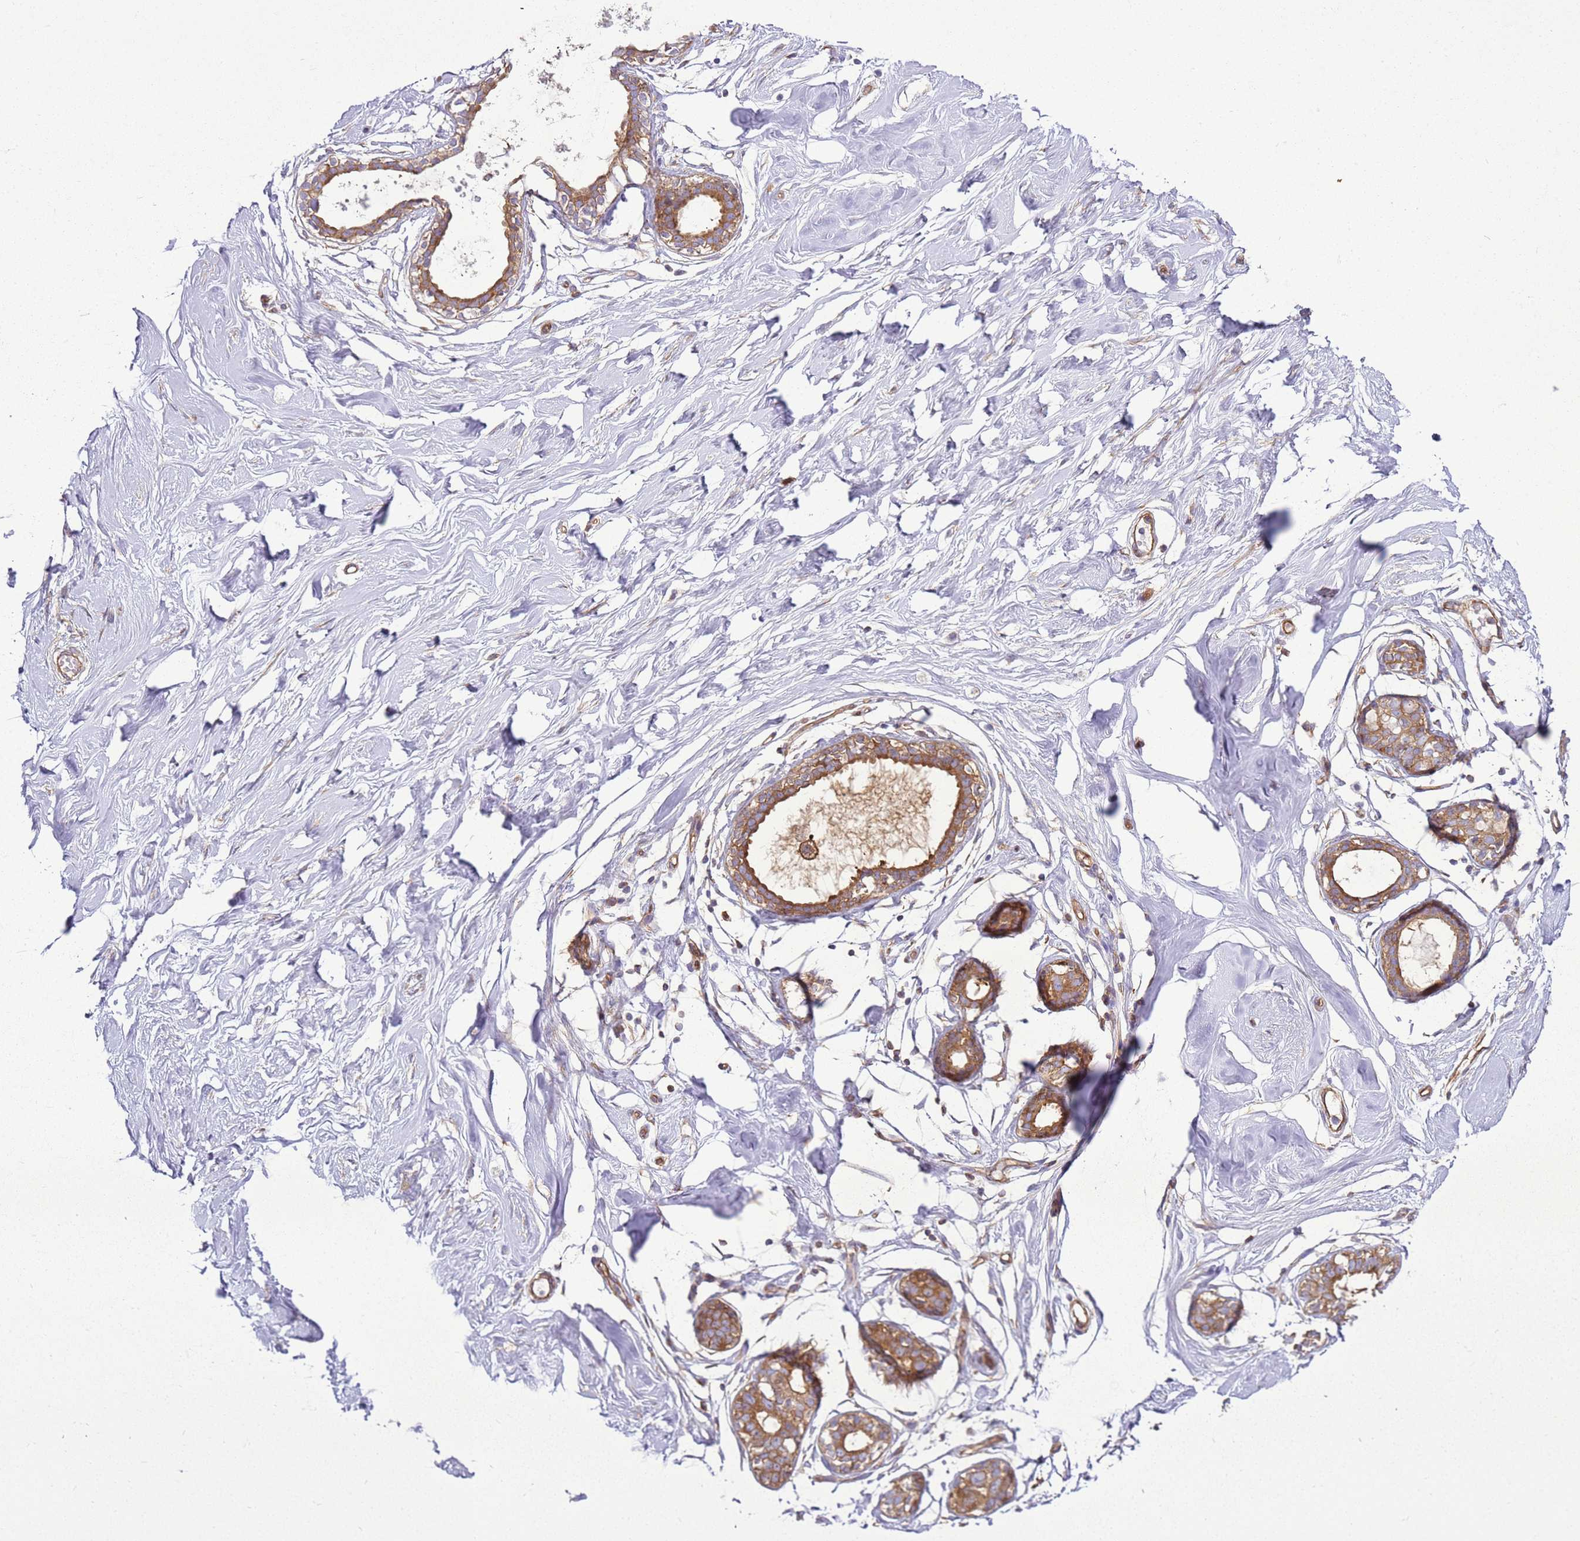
{"staining": {"intensity": "strong", "quantity": ">75%", "location": "cytoplasmic/membranous"}, "tissue": "breast", "cell_type": "Glandular cells", "image_type": "normal", "snomed": [{"axis": "morphology", "description": "Normal tissue, NOS"}, {"axis": "morphology", "description": "Adenoma, NOS"}, {"axis": "topography", "description": "Breast"}], "caption": "Protein expression analysis of benign breast reveals strong cytoplasmic/membranous staining in about >75% of glandular cells. (DAB = brown stain, brightfield microscopy at high magnification).", "gene": "SNX21", "patient": {"sex": "female", "age": 23}}